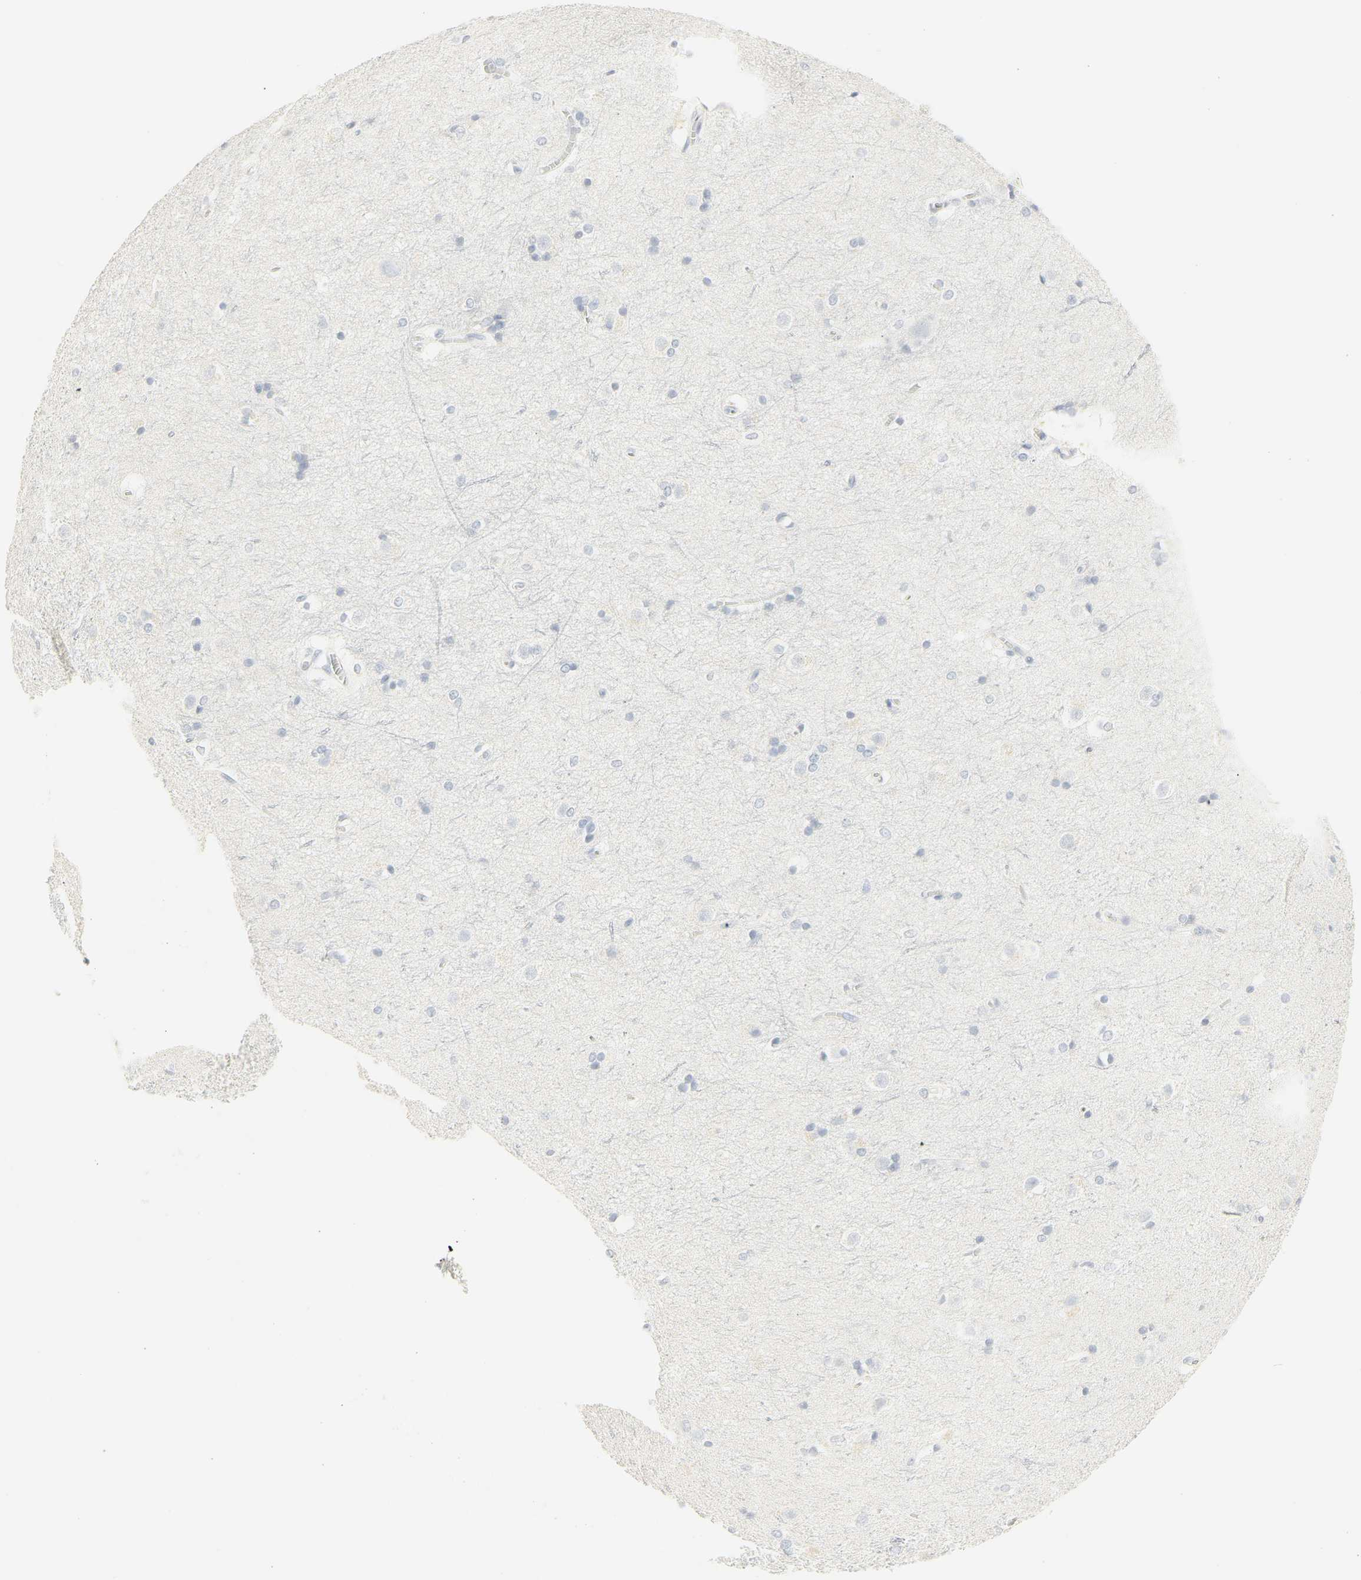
{"staining": {"intensity": "negative", "quantity": "none", "location": "none"}, "tissue": "caudate", "cell_type": "Glial cells", "image_type": "normal", "snomed": [{"axis": "morphology", "description": "Normal tissue, NOS"}, {"axis": "topography", "description": "Lateral ventricle wall"}], "caption": "Immunohistochemistry (IHC) of benign caudate demonstrates no expression in glial cells.", "gene": "CEACAM5", "patient": {"sex": "female", "age": 19}}